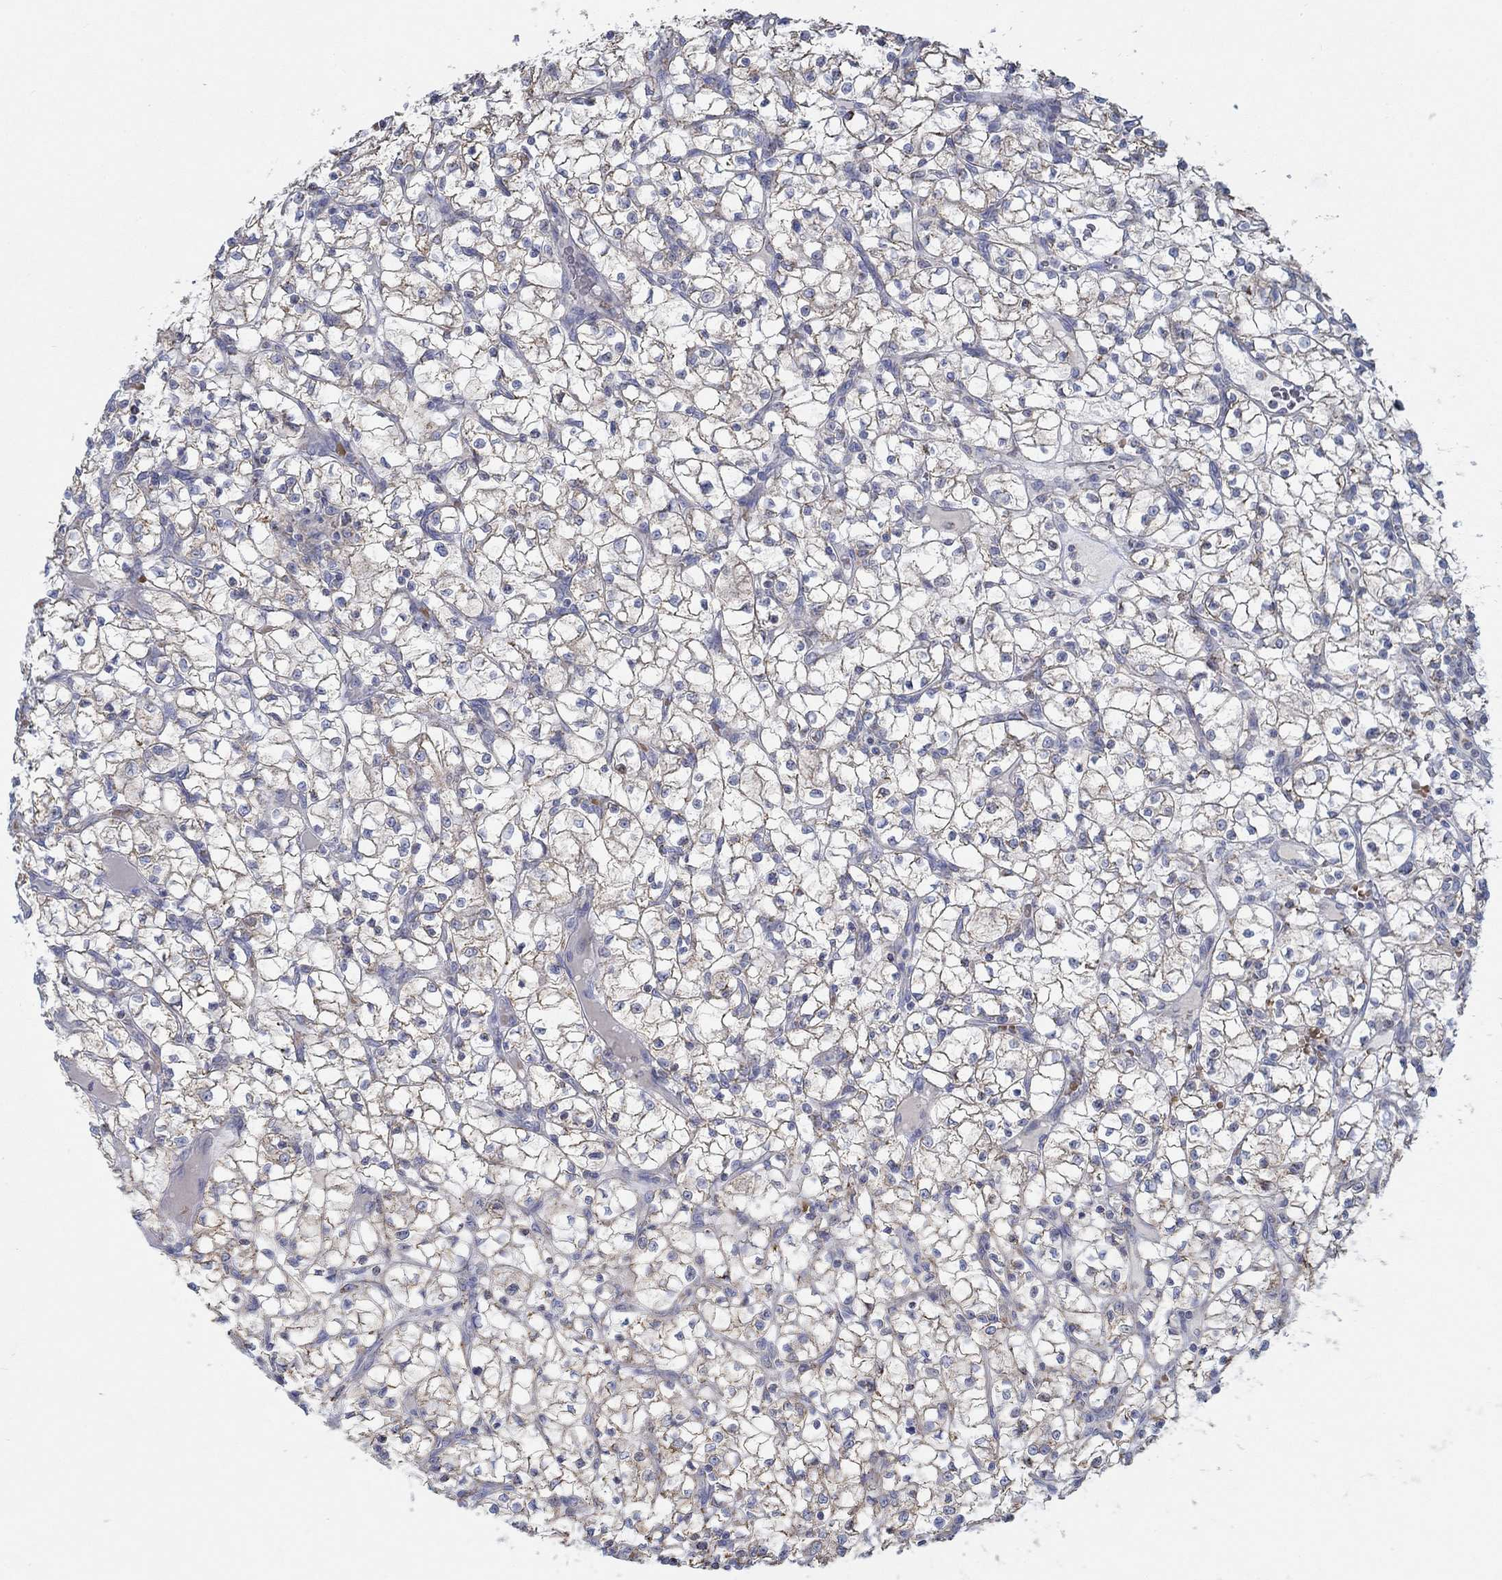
{"staining": {"intensity": "moderate", "quantity": "25%-75%", "location": "cytoplasmic/membranous"}, "tissue": "renal cancer", "cell_type": "Tumor cells", "image_type": "cancer", "snomed": [{"axis": "morphology", "description": "Adenocarcinoma, NOS"}, {"axis": "topography", "description": "Kidney"}], "caption": "Moderate cytoplasmic/membranous expression is appreciated in approximately 25%-75% of tumor cells in adenocarcinoma (renal).", "gene": "GLOD5", "patient": {"sex": "female", "age": 64}}